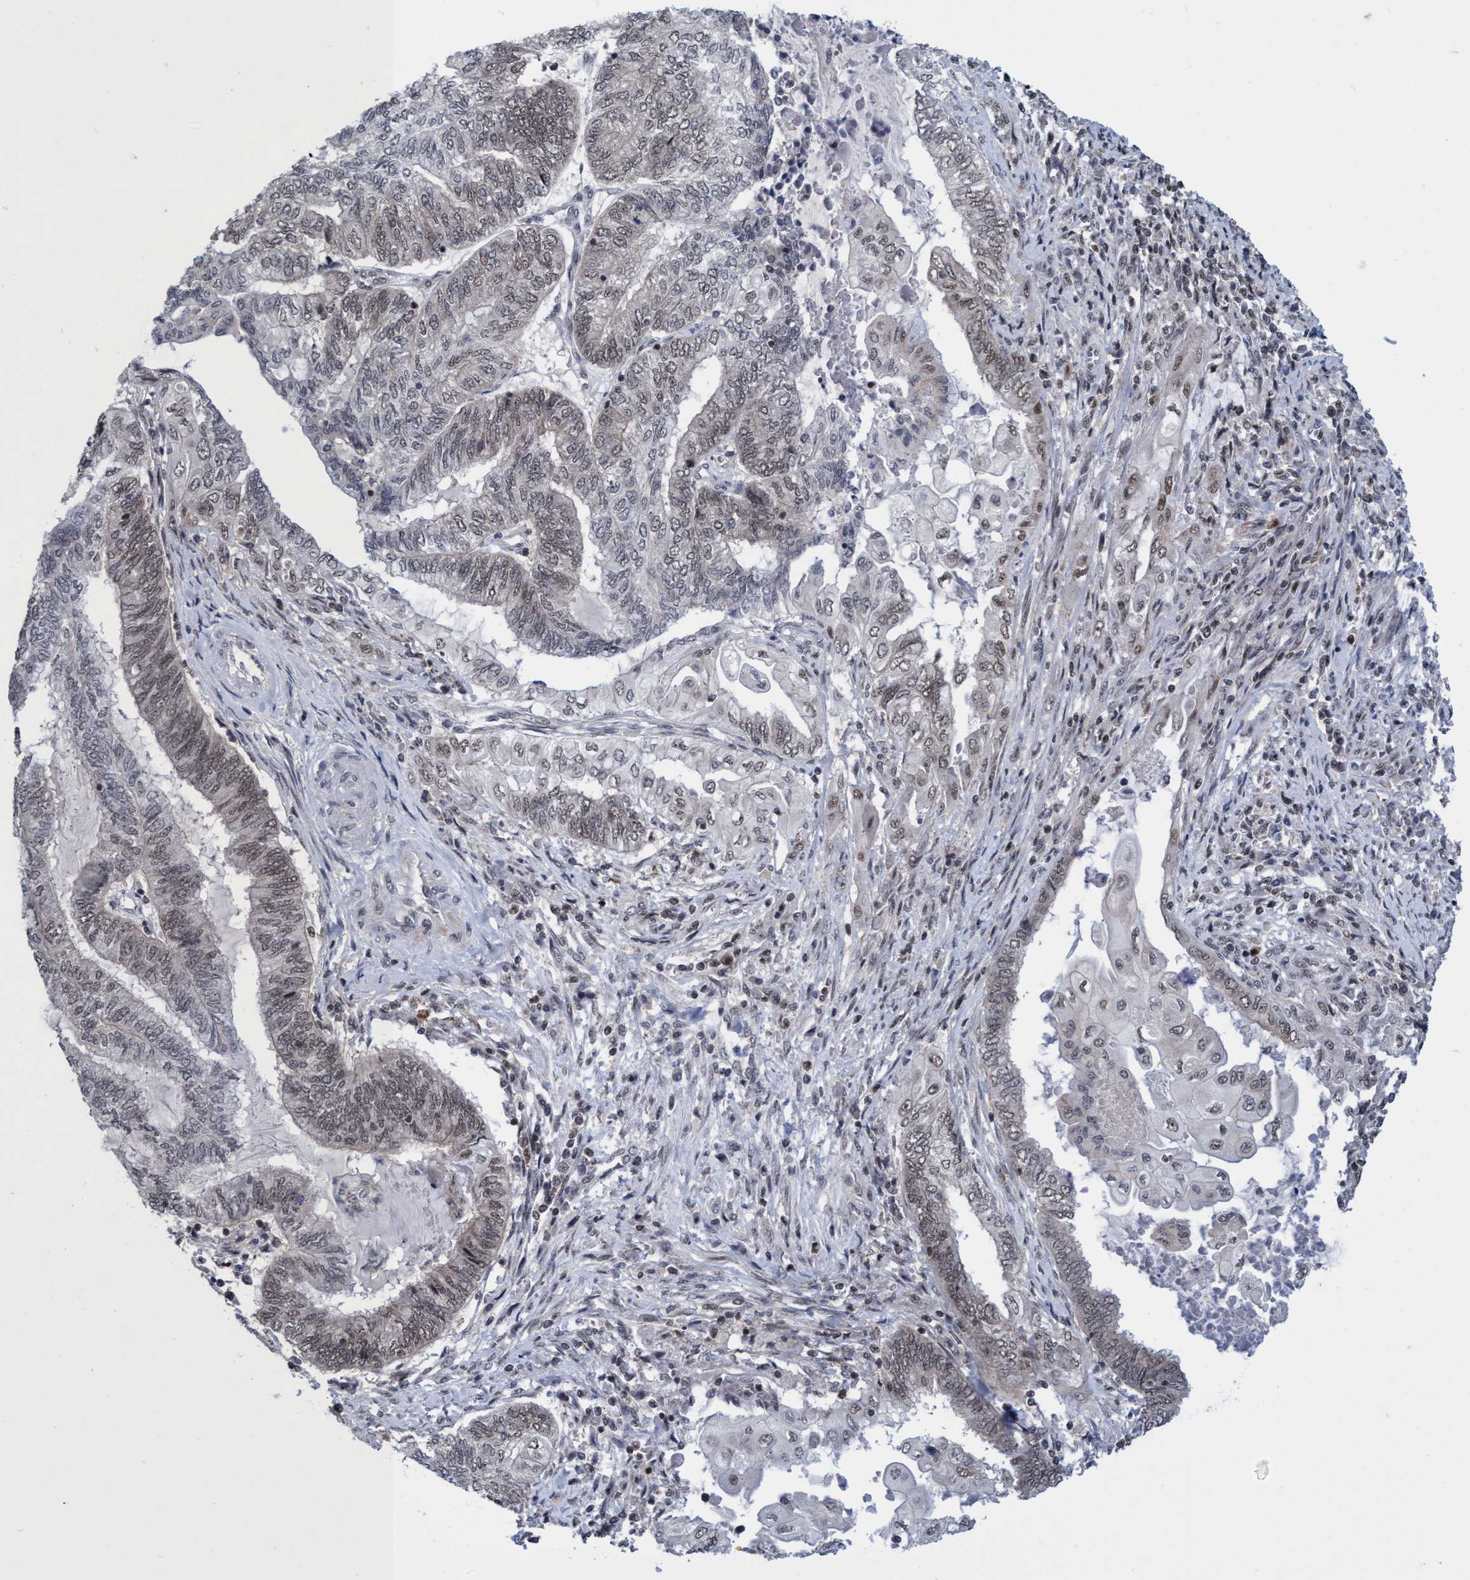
{"staining": {"intensity": "weak", "quantity": "25%-75%", "location": "nuclear"}, "tissue": "endometrial cancer", "cell_type": "Tumor cells", "image_type": "cancer", "snomed": [{"axis": "morphology", "description": "Adenocarcinoma, NOS"}, {"axis": "topography", "description": "Uterus"}, {"axis": "topography", "description": "Endometrium"}], "caption": "Immunohistochemistry (IHC) histopathology image of neoplastic tissue: endometrial cancer (adenocarcinoma) stained using immunohistochemistry exhibits low levels of weak protein expression localized specifically in the nuclear of tumor cells, appearing as a nuclear brown color.", "gene": "C9orf78", "patient": {"sex": "female", "age": 70}}